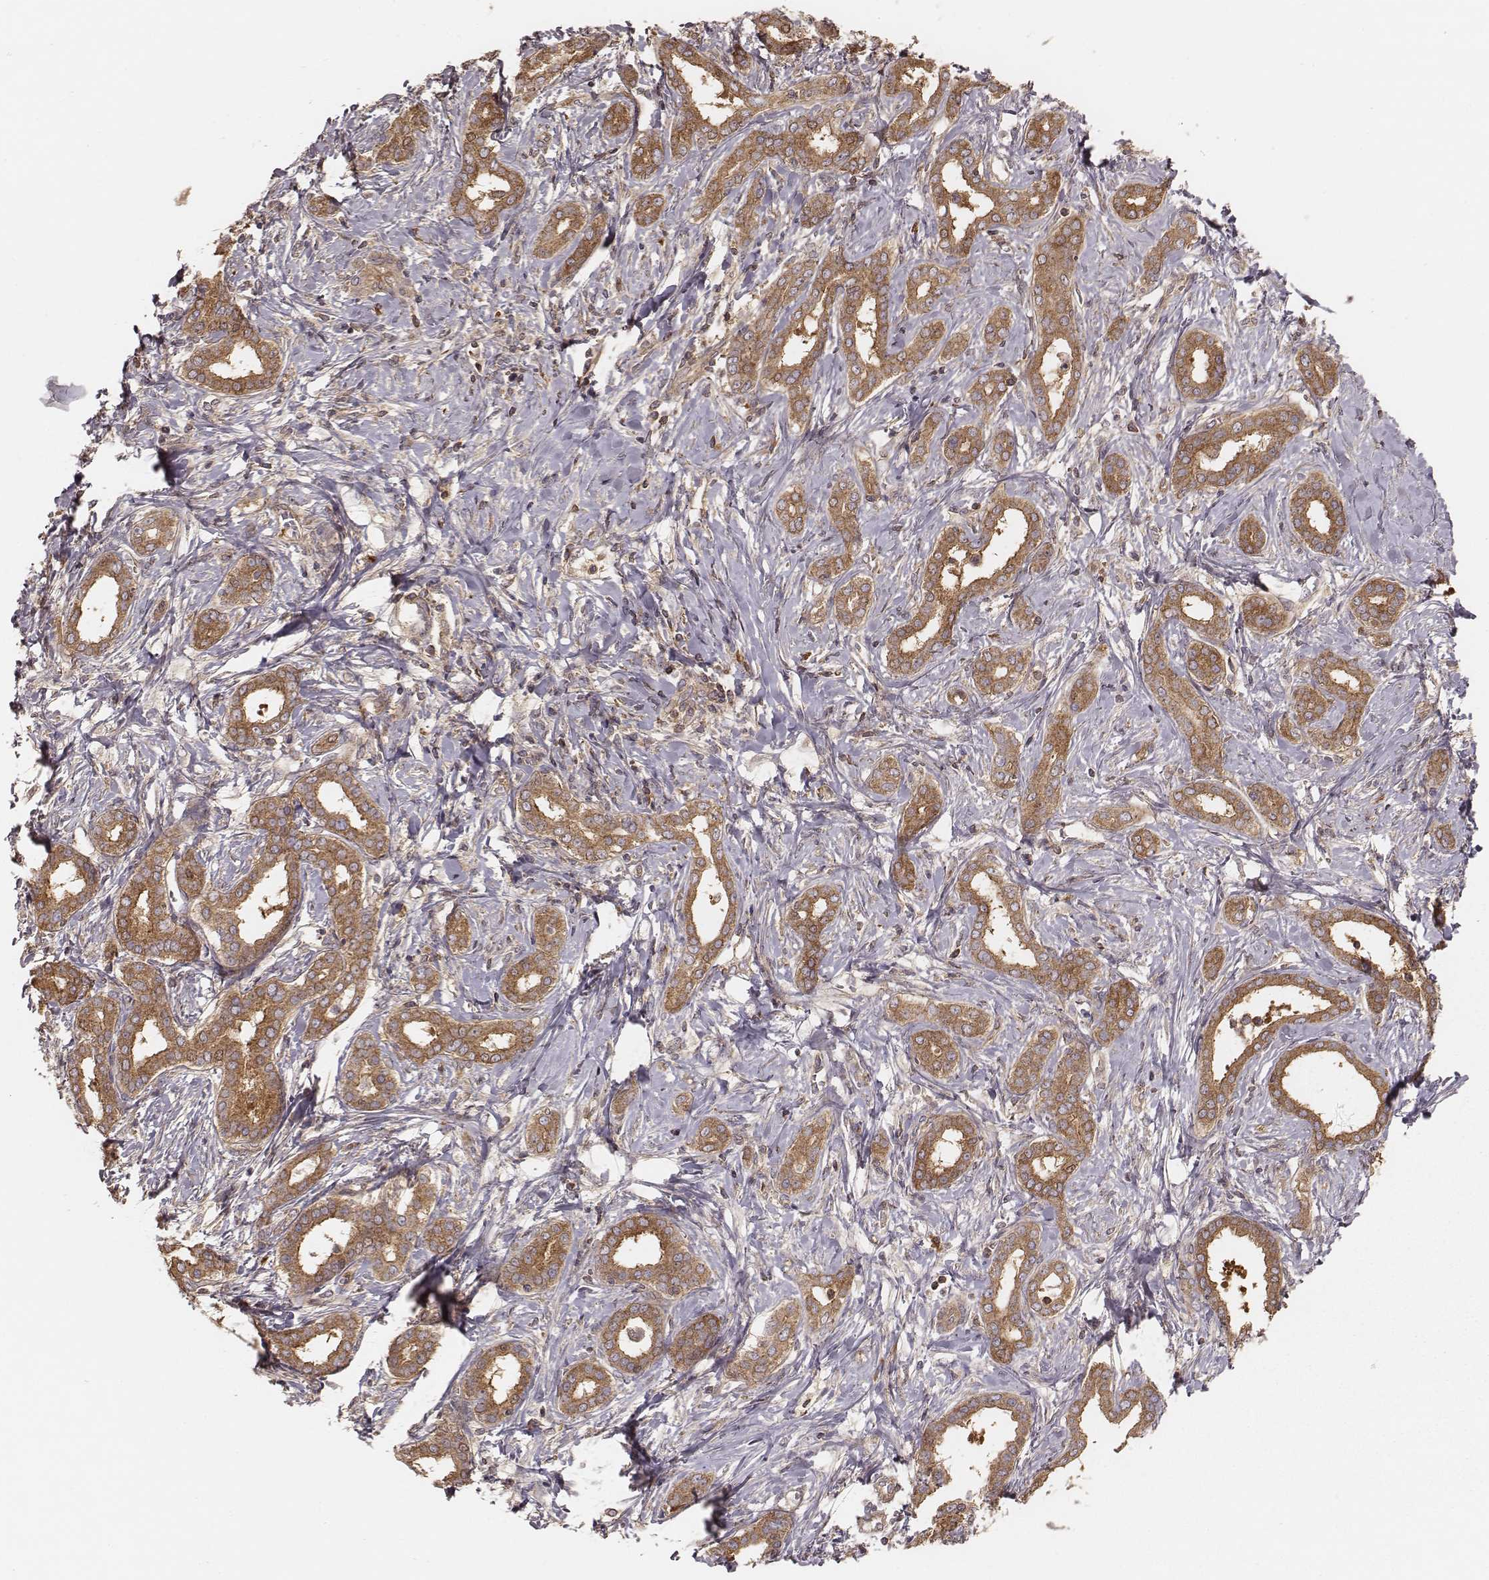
{"staining": {"intensity": "moderate", "quantity": ">75%", "location": "cytoplasmic/membranous"}, "tissue": "liver cancer", "cell_type": "Tumor cells", "image_type": "cancer", "snomed": [{"axis": "morphology", "description": "Cholangiocarcinoma"}, {"axis": "topography", "description": "Liver"}], "caption": "Immunohistochemistry photomicrograph of human cholangiocarcinoma (liver) stained for a protein (brown), which displays medium levels of moderate cytoplasmic/membranous positivity in approximately >75% of tumor cells.", "gene": "CARS1", "patient": {"sex": "female", "age": 47}}